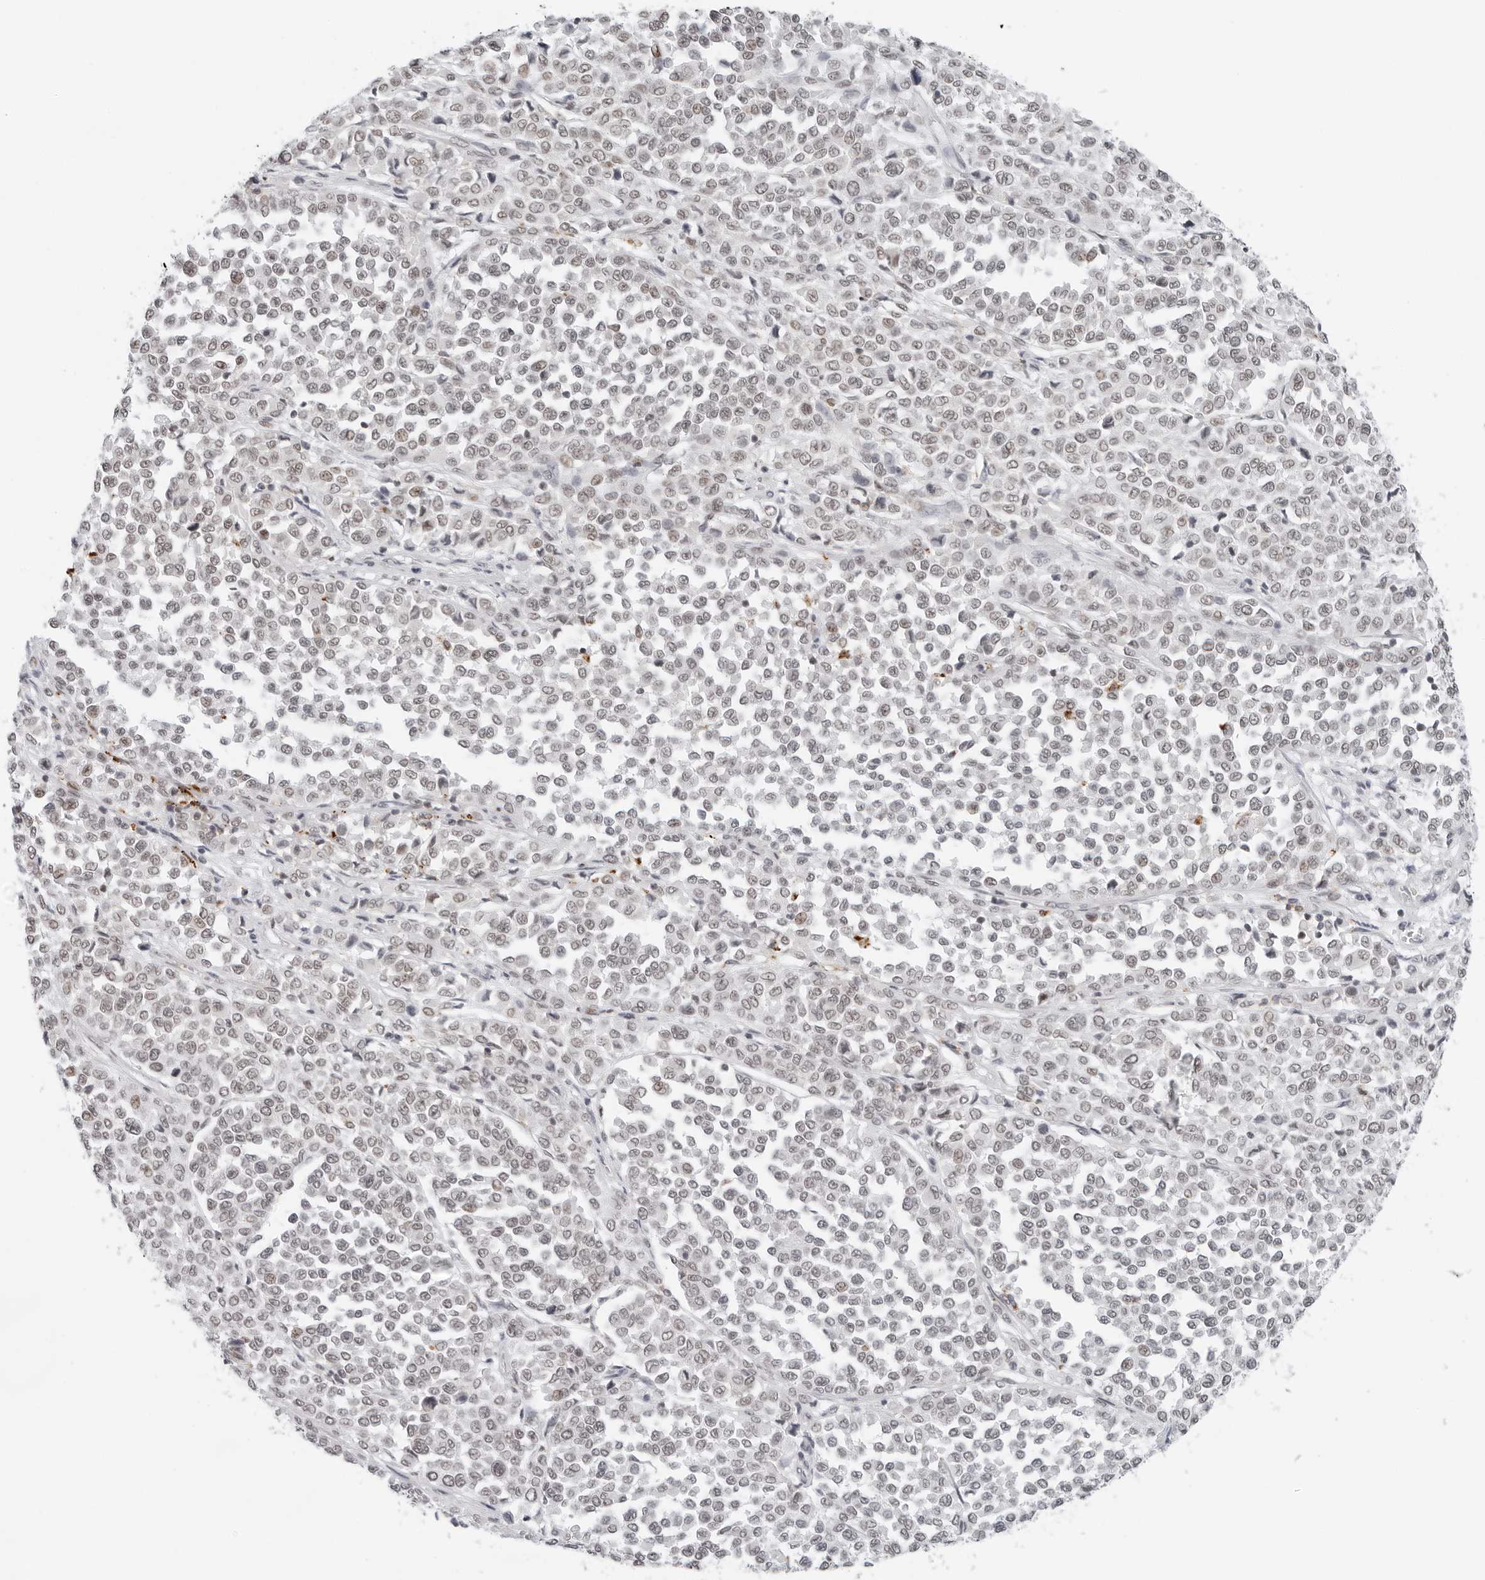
{"staining": {"intensity": "weak", "quantity": "25%-75%", "location": "nuclear"}, "tissue": "melanoma", "cell_type": "Tumor cells", "image_type": "cancer", "snomed": [{"axis": "morphology", "description": "Malignant melanoma, Metastatic site"}, {"axis": "topography", "description": "Pancreas"}], "caption": "DAB immunohistochemical staining of human melanoma displays weak nuclear protein staining in approximately 25%-75% of tumor cells.", "gene": "TOX4", "patient": {"sex": "female", "age": 30}}